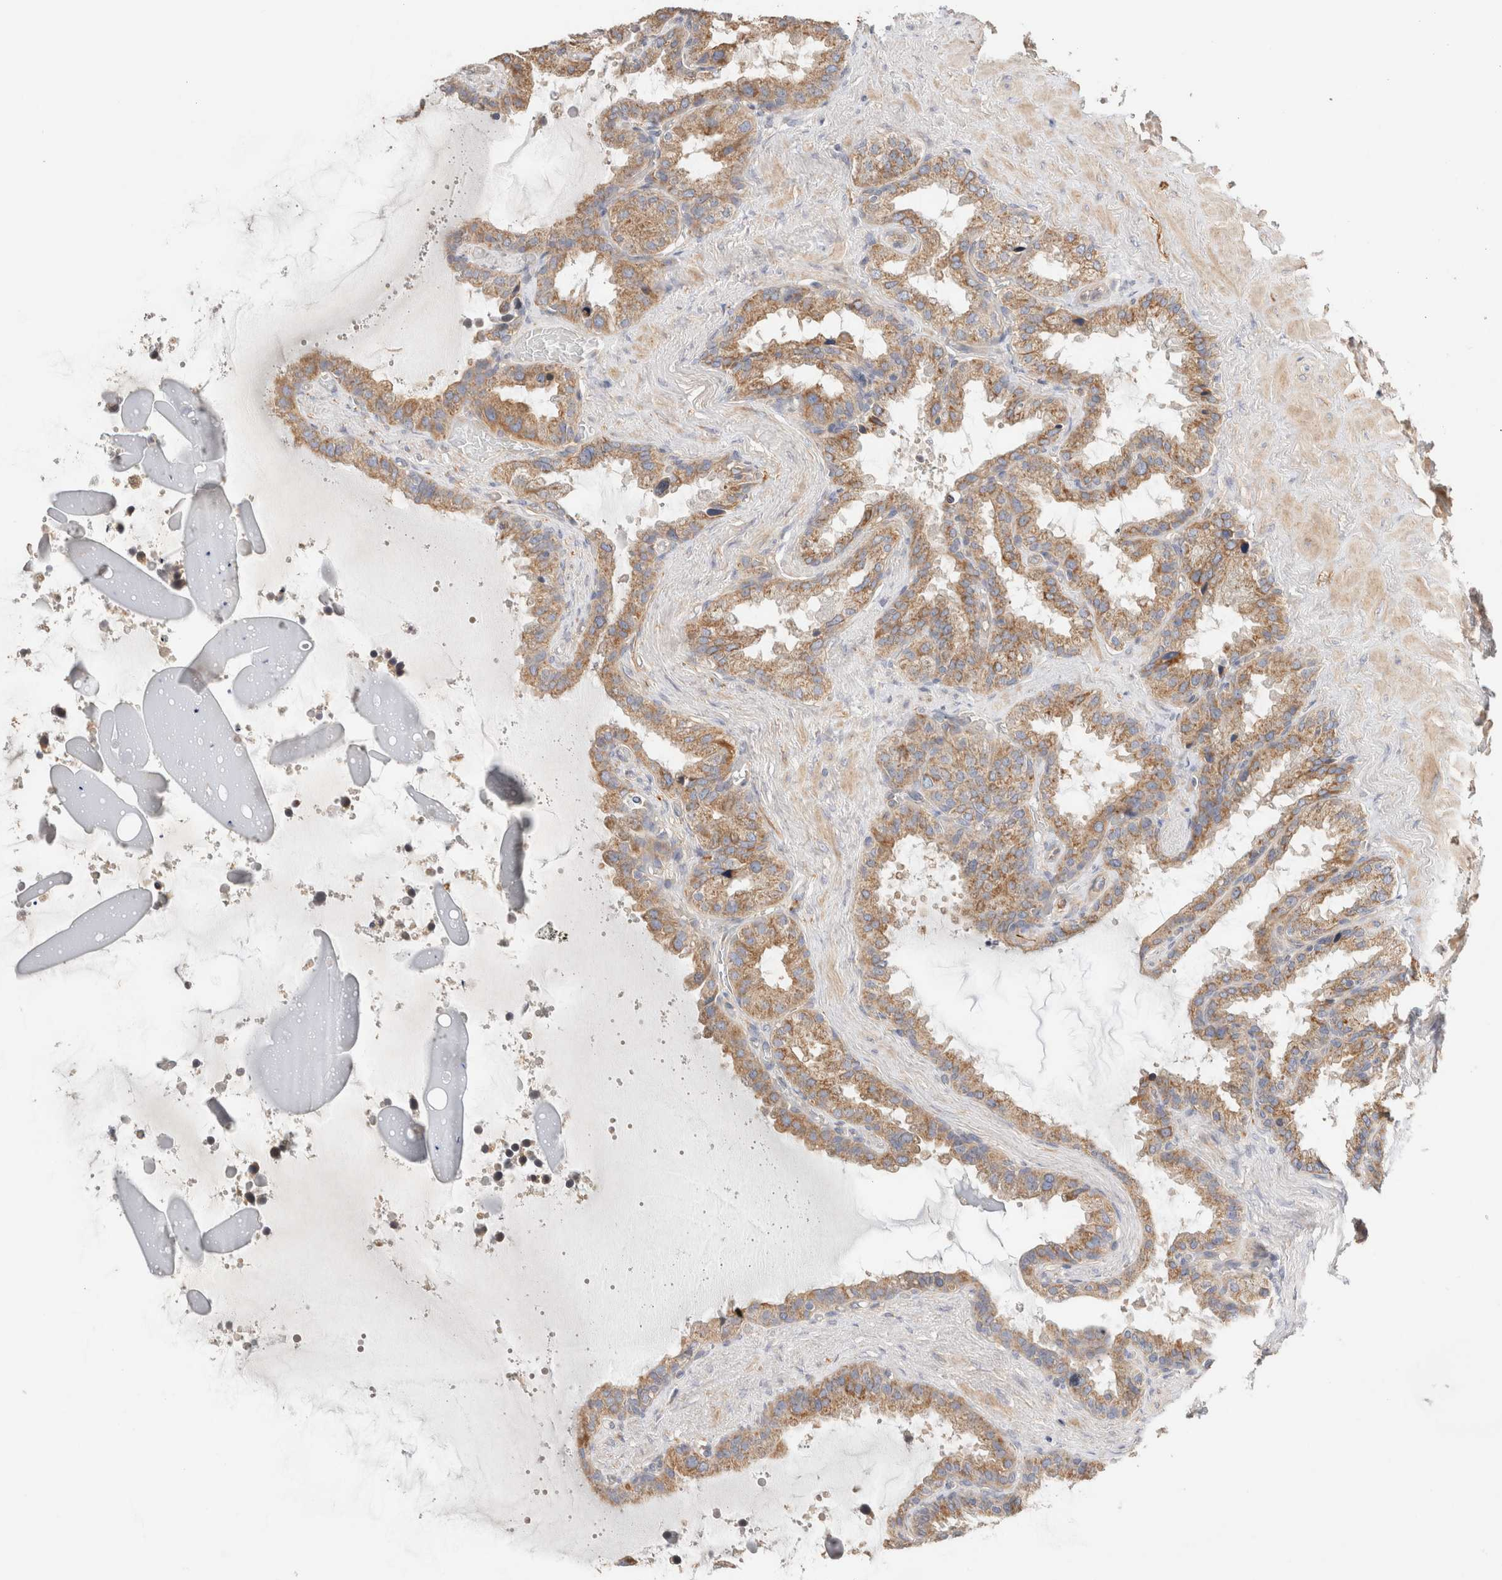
{"staining": {"intensity": "moderate", "quantity": ">75%", "location": "cytoplasmic/membranous"}, "tissue": "seminal vesicle", "cell_type": "Glandular cells", "image_type": "normal", "snomed": [{"axis": "morphology", "description": "Normal tissue, NOS"}, {"axis": "topography", "description": "Seminal veicle"}], "caption": "Protein staining of normal seminal vesicle exhibits moderate cytoplasmic/membranous positivity in about >75% of glandular cells.", "gene": "B3GNTL1", "patient": {"sex": "male", "age": 46}}